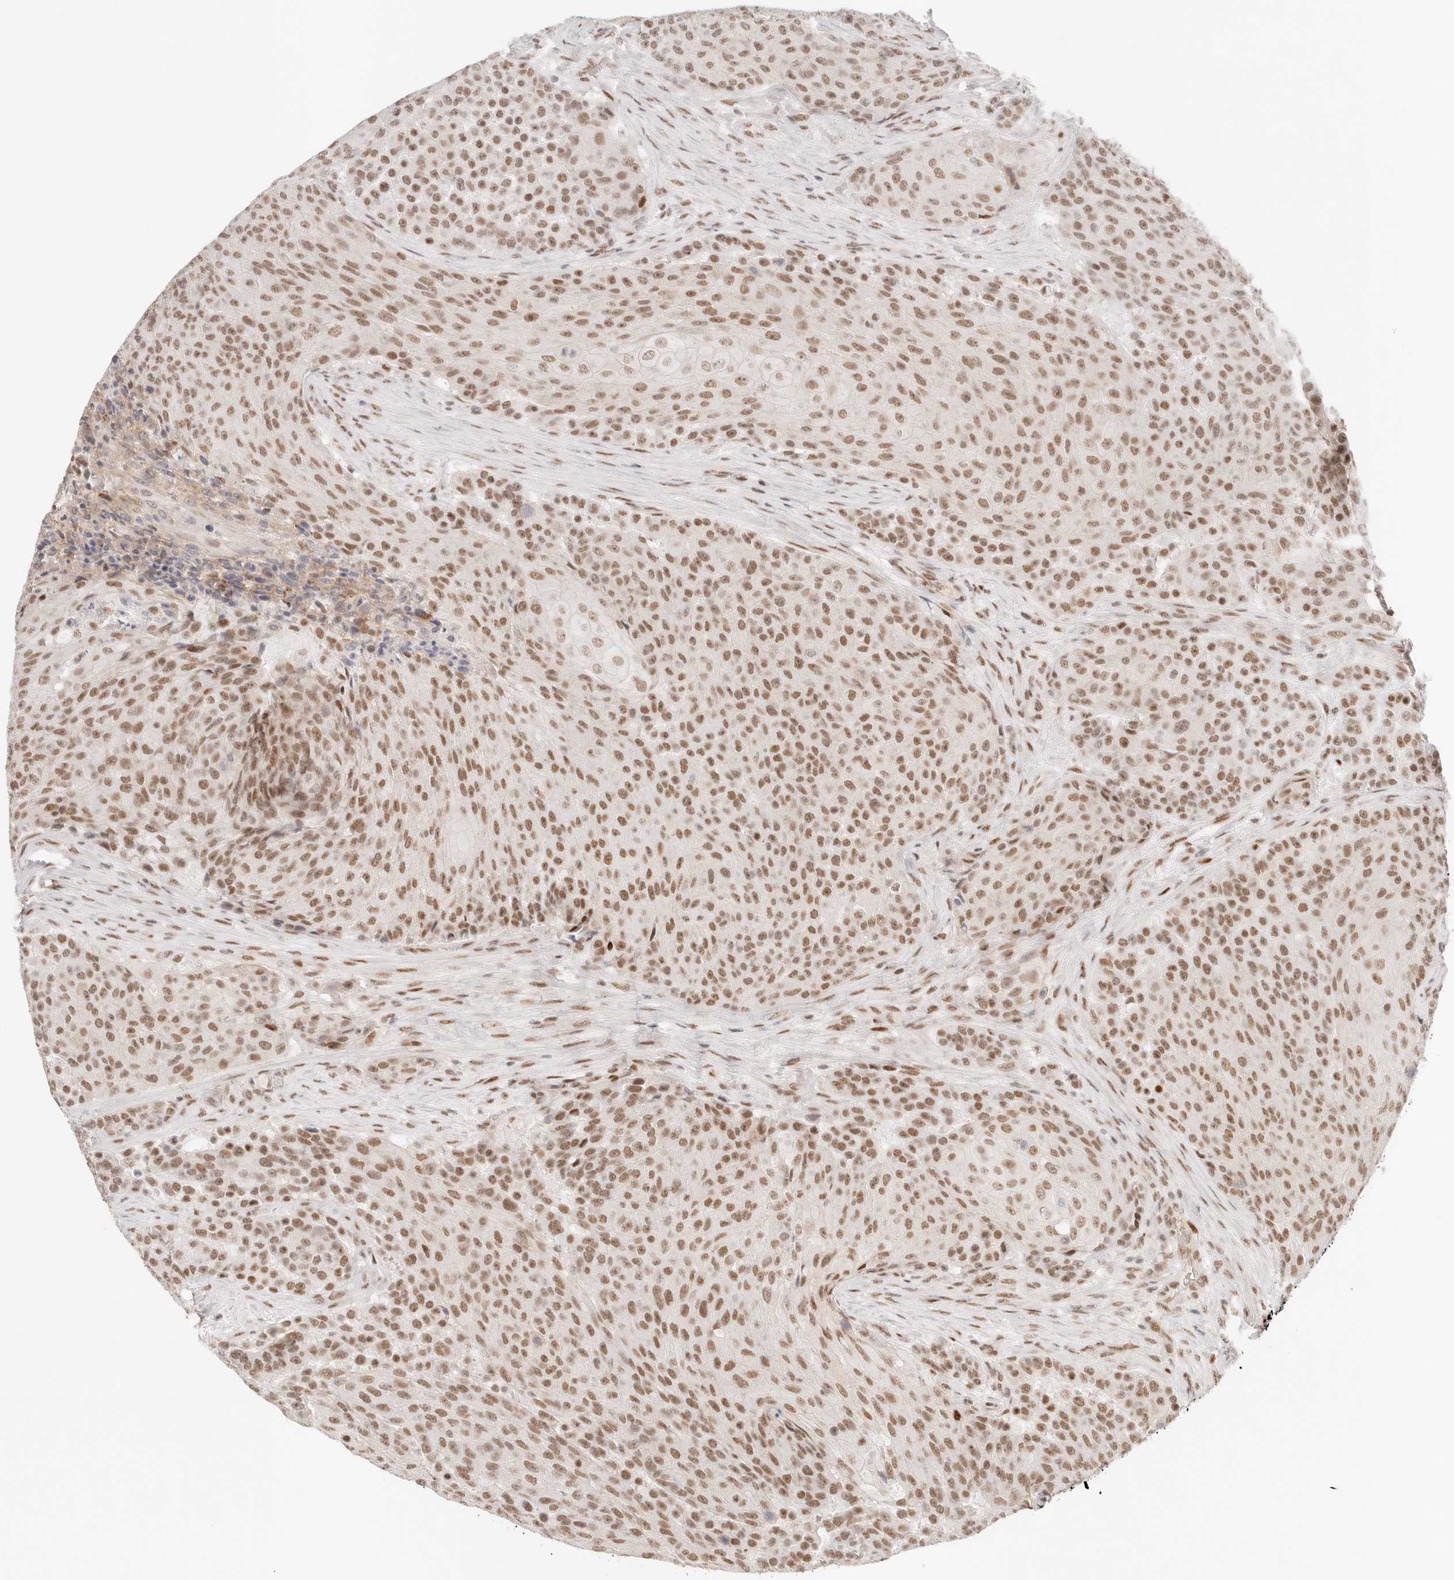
{"staining": {"intensity": "moderate", "quantity": ">75%", "location": "nuclear"}, "tissue": "urothelial cancer", "cell_type": "Tumor cells", "image_type": "cancer", "snomed": [{"axis": "morphology", "description": "Urothelial carcinoma, High grade"}, {"axis": "topography", "description": "Urinary bladder"}], "caption": "This histopathology image exhibits immunohistochemistry (IHC) staining of human urothelial carcinoma (high-grade), with medium moderate nuclear staining in about >75% of tumor cells.", "gene": "HOXC5", "patient": {"sex": "female", "age": 63}}